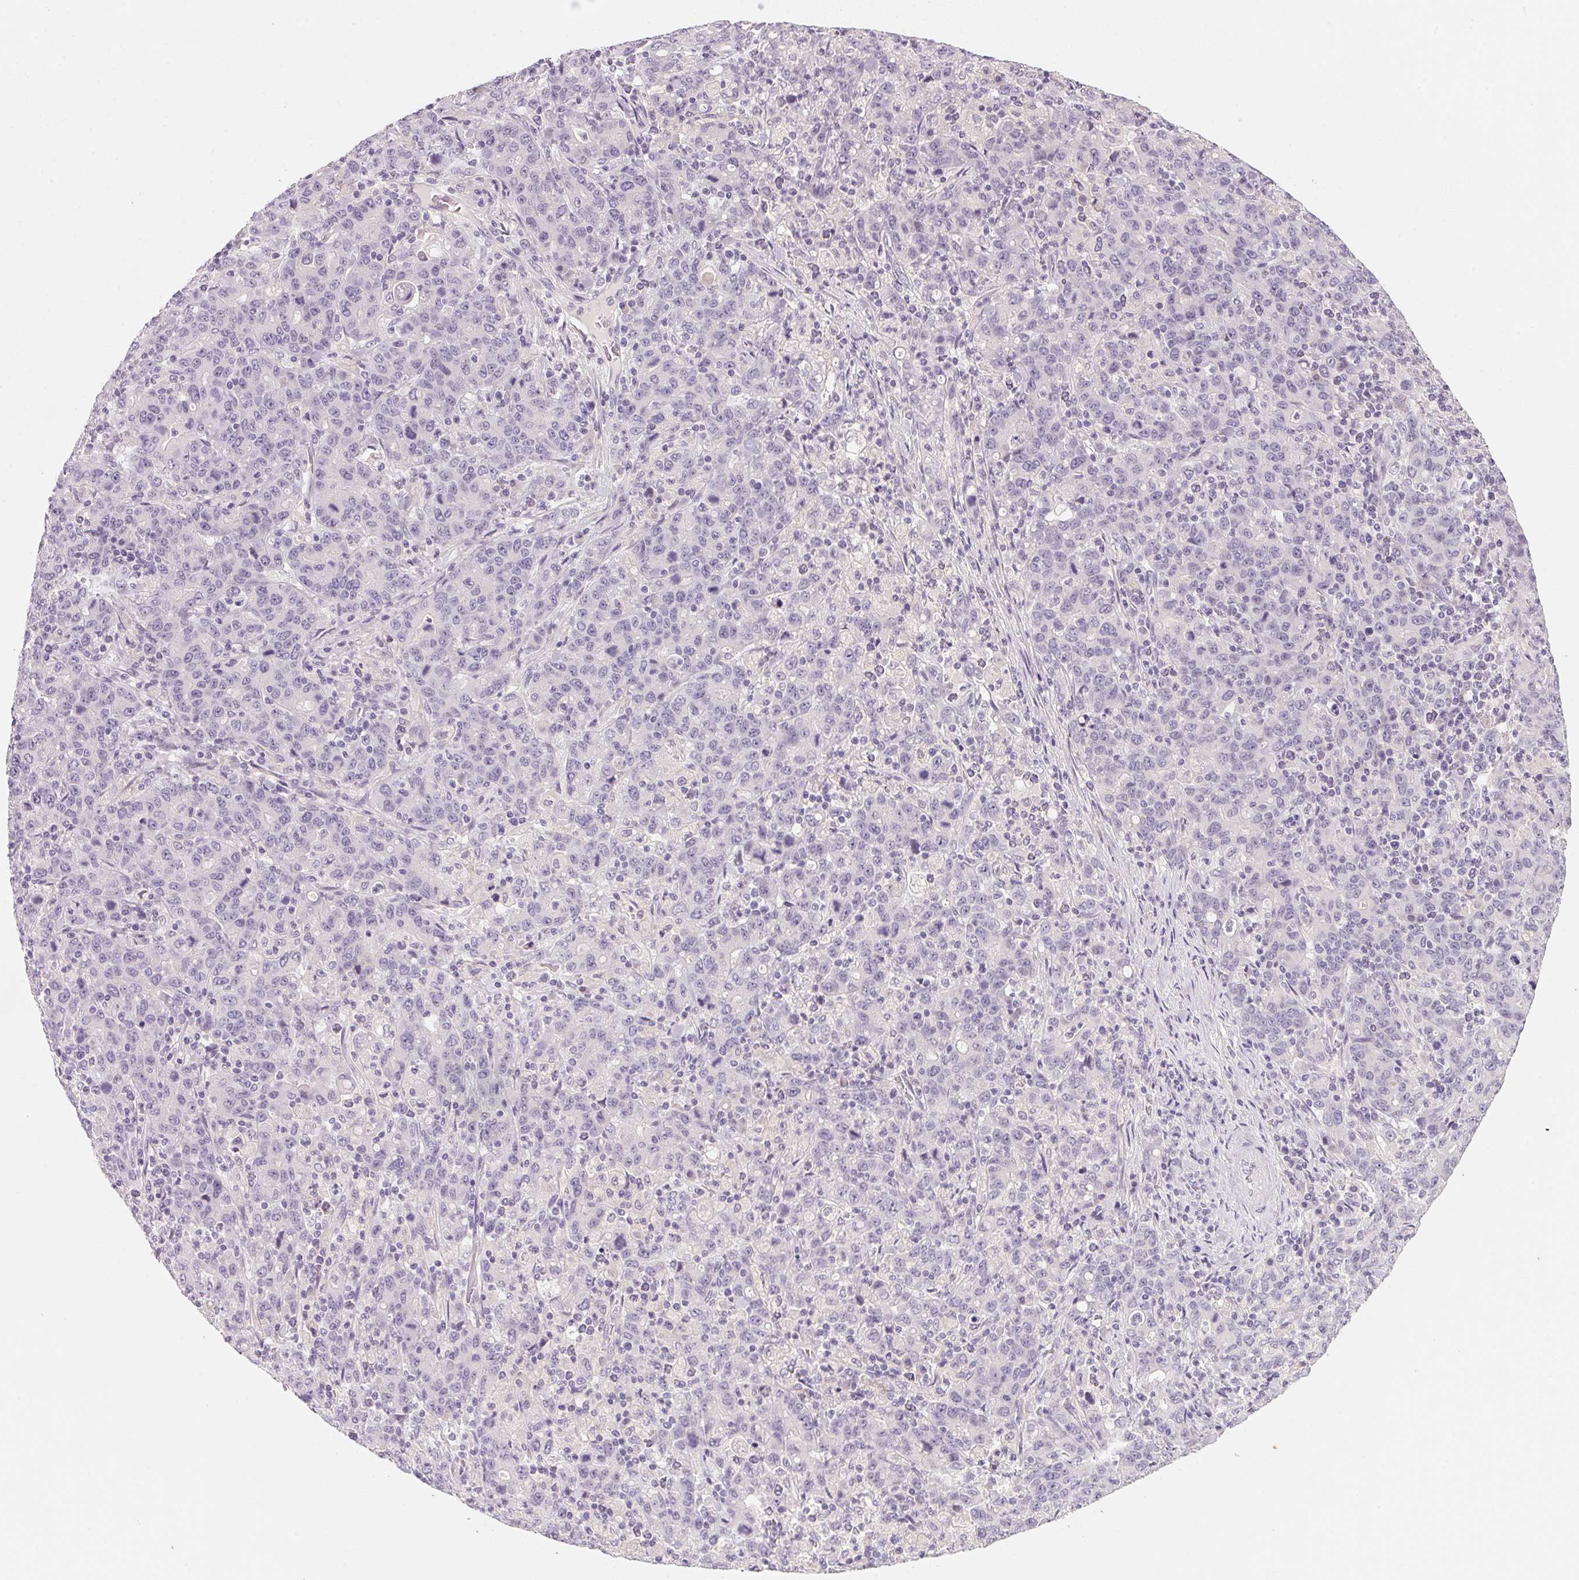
{"staining": {"intensity": "negative", "quantity": "none", "location": "none"}, "tissue": "stomach cancer", "cell_type": "Tumor cells", "image_type": "cancer", "snomed": [{"axis": "morphology", "description": "Adenocarcinoma, NOS"}, {"axis": "topography", "description": "Stomach, upper"}], "caption": "An image of human adenocarcinoma (stomach) is negative for staining in tumor cells.", "gene": "MCOLN3", "patient": {"sex": "male", "age": 69}}